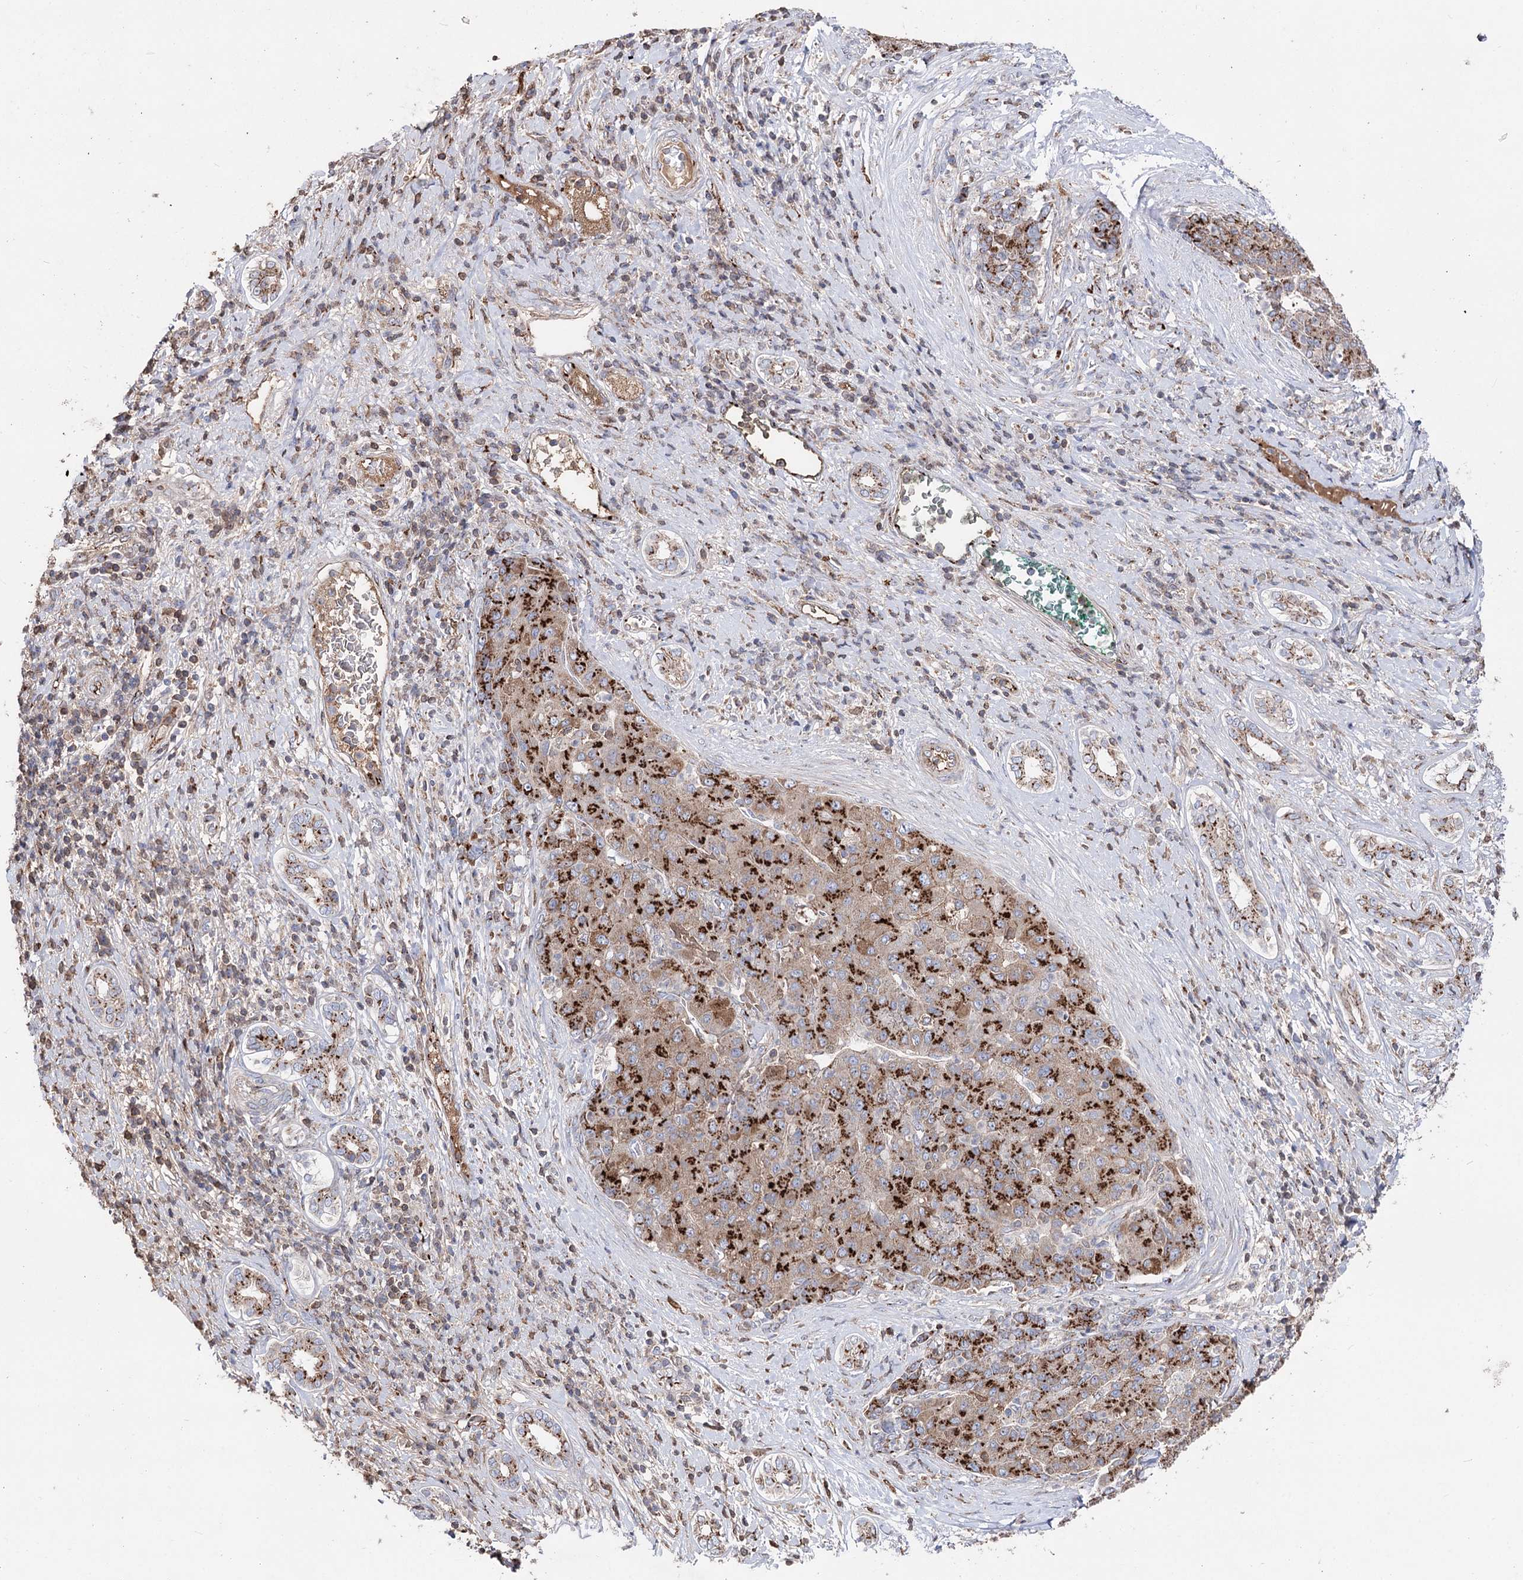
{"staining": {"intensity": "strong", "quantity": ">75%", "location": "cytoplasmic/membranous"}, "tissue": "liver cancer", "cell_type": "Tumor cells", "image_type": "cancer", "snomed": [{"axis": "morphology", "description": "Carcinoma, Hepatocellular, NOS"}, {"axis": "topography", "description": "Liver"}], "caption": "Immunohistochemistry of human liver cancer reveals high levels of strong cytoplasmic/membranous positivity in approximately >75% of tumor cells.", "gene": "ARHGAP20", "patient": {"sex": "male", "age": 65}}